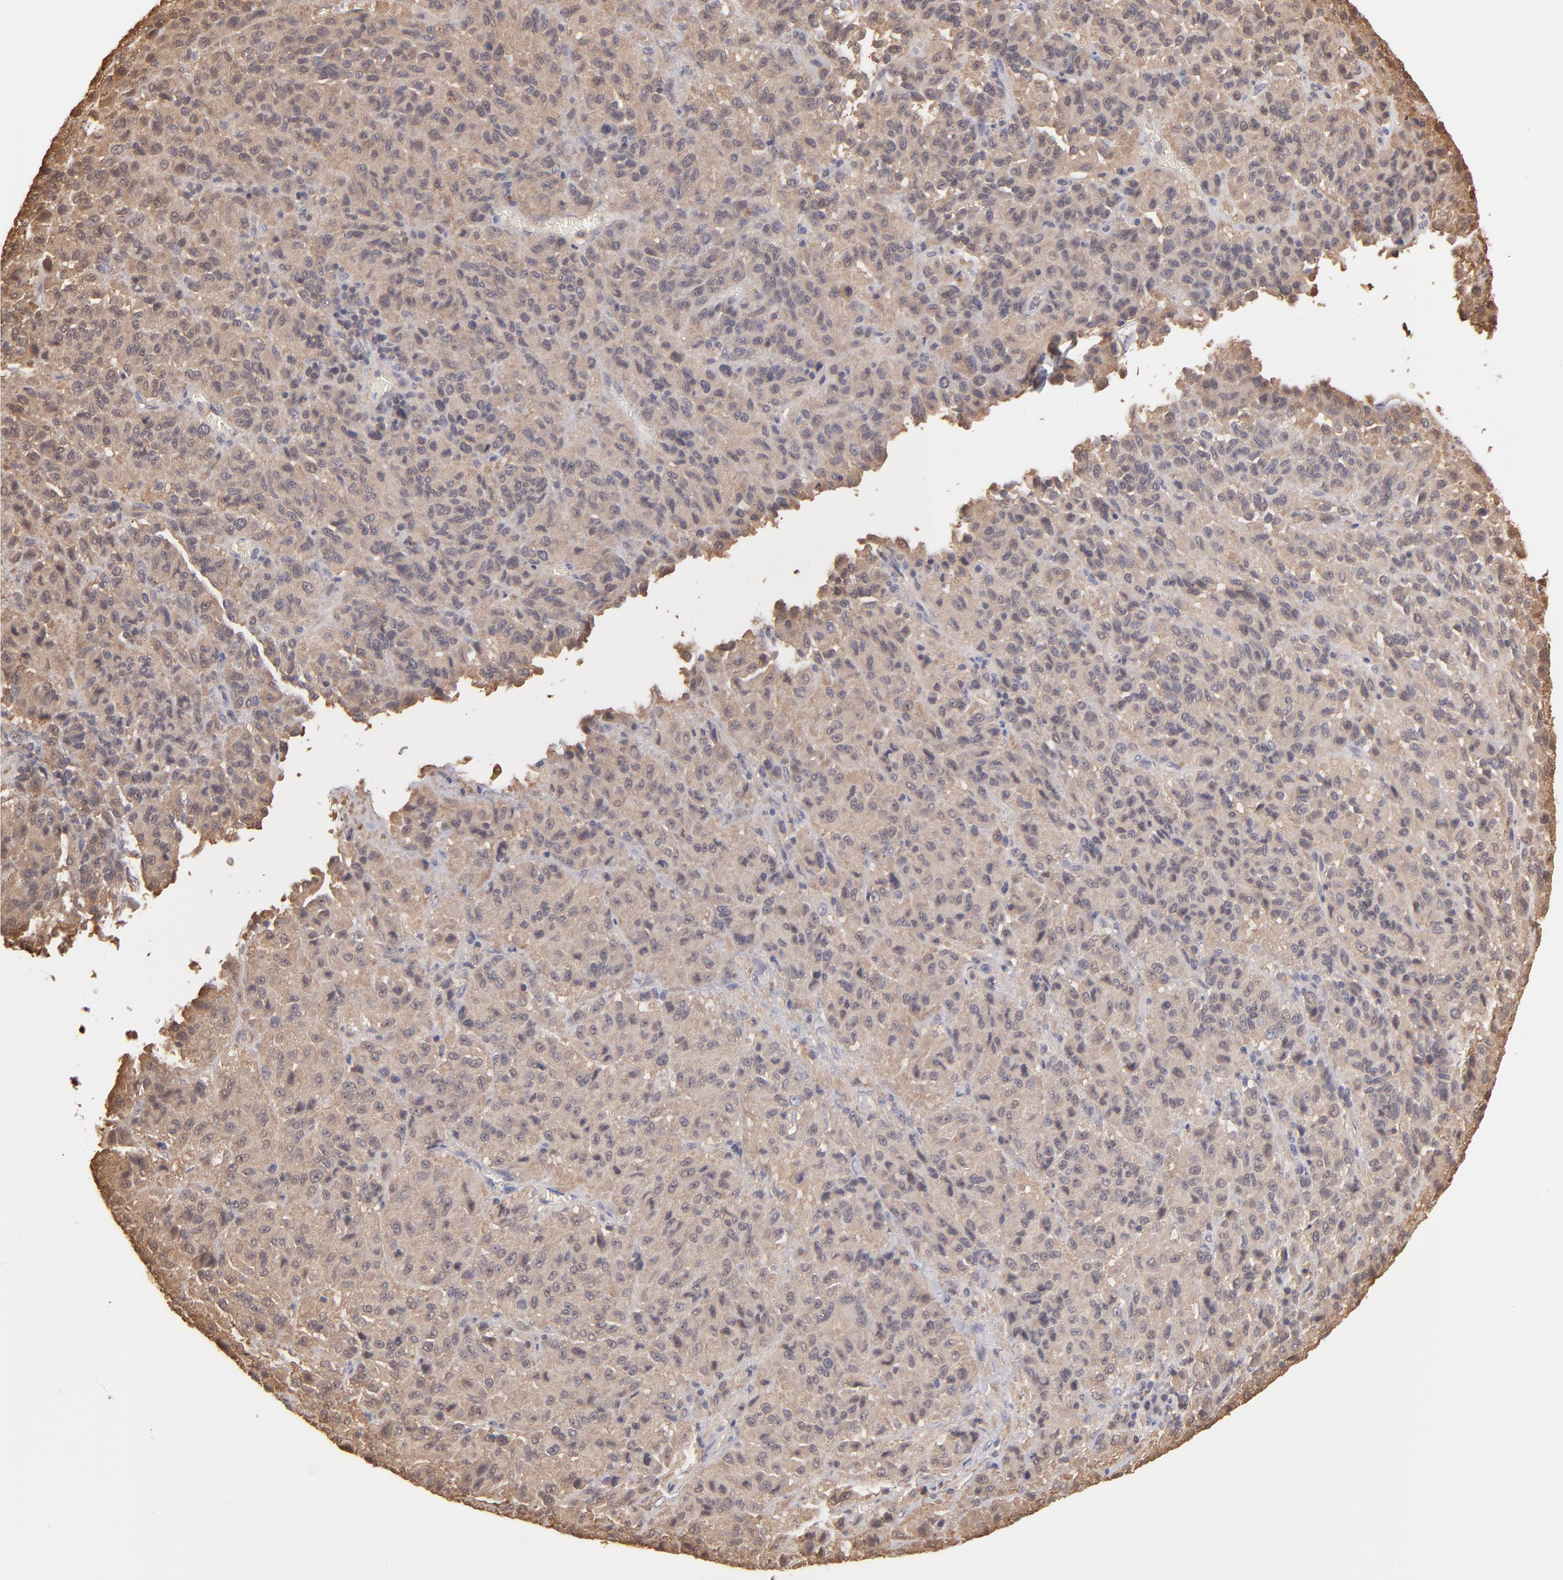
{"staining": {"intensity": "moderate", "quantity": ">75%", "location": "cytoplasmic/membranous"}, "tissue": "melanoma", "cell_type": "Tumor cells", "image_type": "cancer", "snomed": [{"axis": "morphology", "description": "Malignant melanoma, Metastatic site"}, {"axis": "topography", "description": "Lung"}], "caption": "IHC (DAB (3,3'-diaminobenzidine)) staining of melanoma exhibits moderate cytoplasmic/membranous protein staining in about >75% of tumor cells.", "gene": "MAP2K2", "patient": {"sex": "male", "age": 64}}